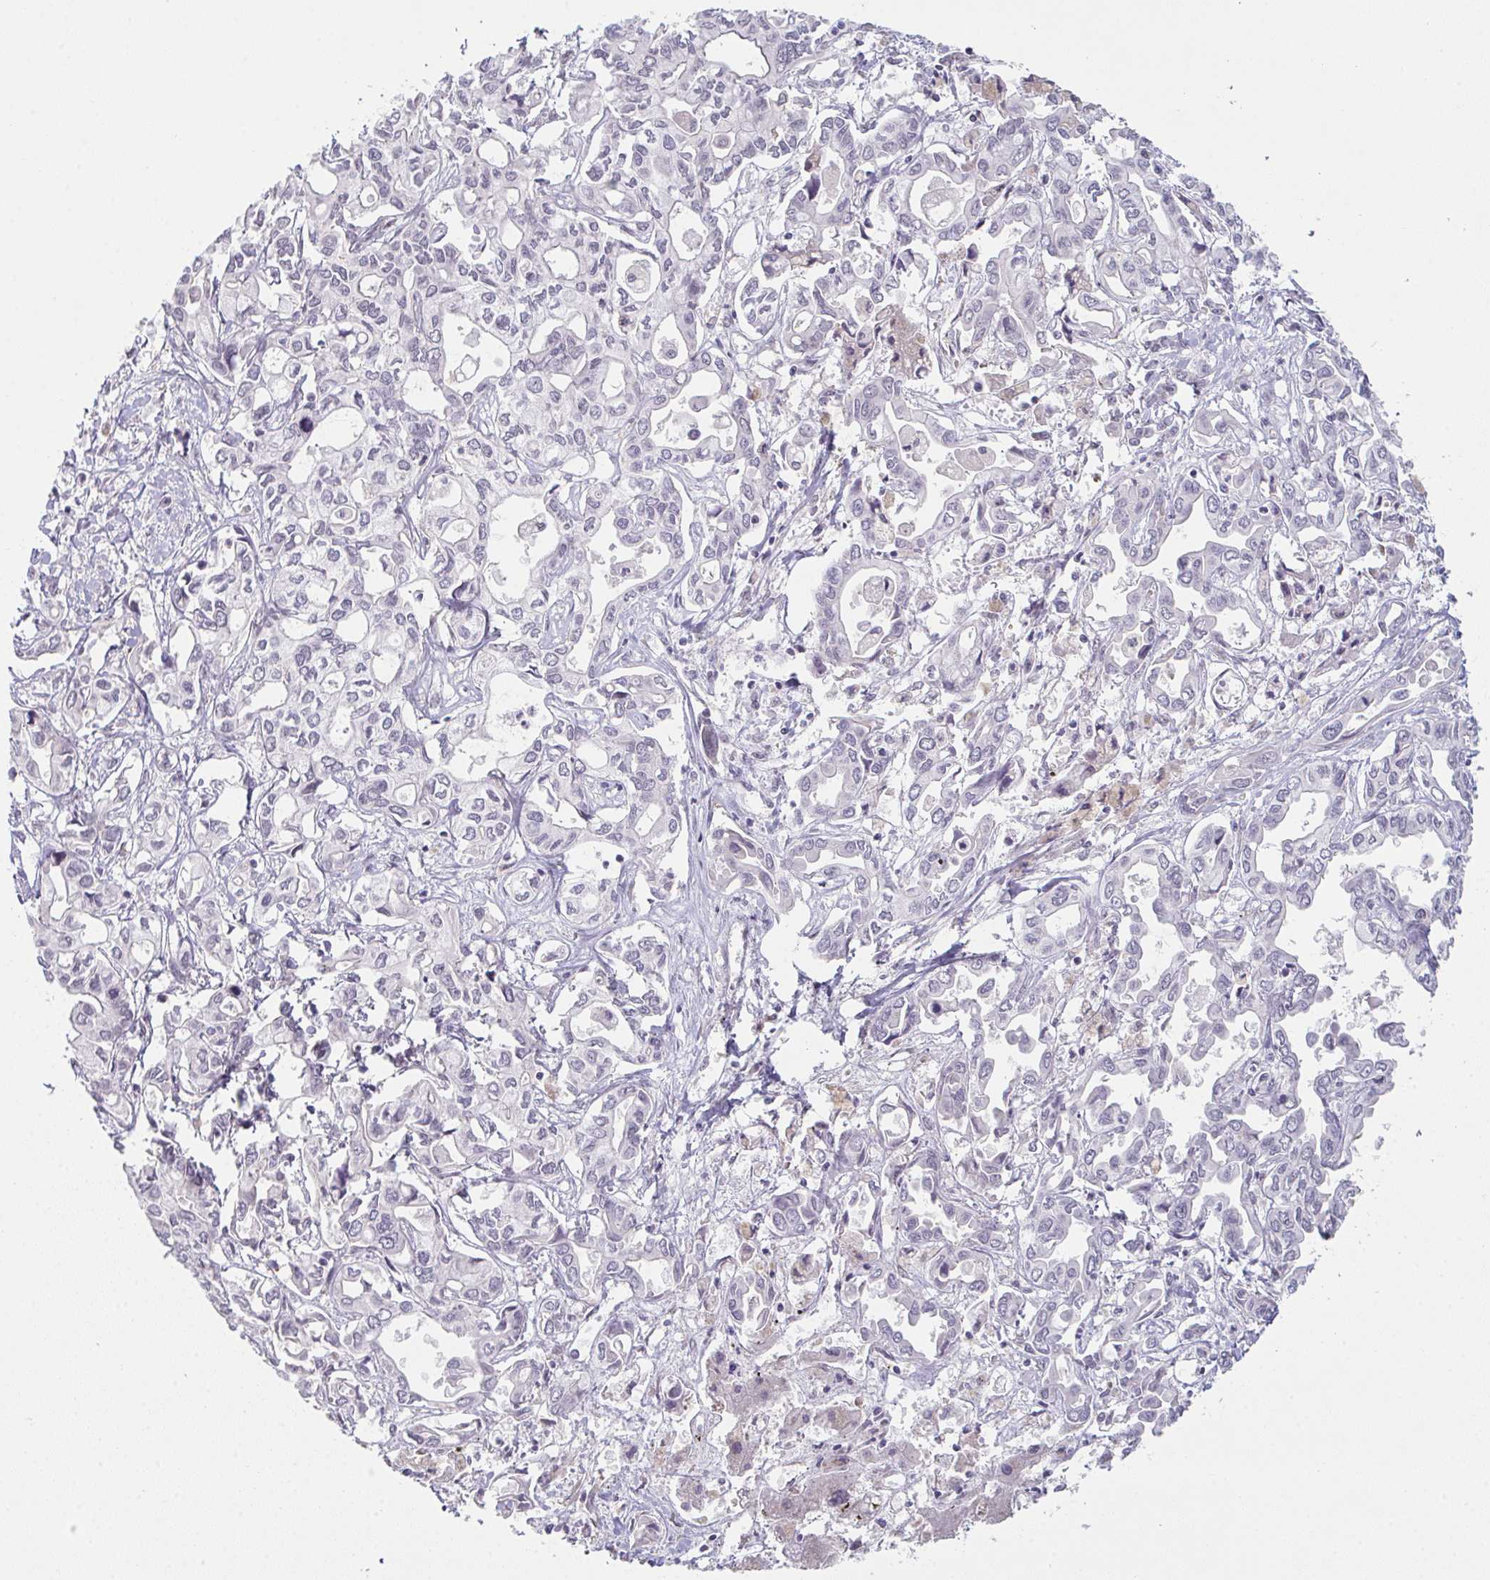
{"staining": {"intensity": "negative", "quantity": "none", "location": "none"}, "tissue": "liver cancer", "cell_type": "Tumor cells", "image_type": "cancer", "snomed": [{"axis": "morphology", "description": "Cholangiocarcinoma"}, {"axis": "topography", "description": "Liver"}], "caption": "The immunohistochemistry micrograph has no significant expression in tumor cells of liver cholangiocarcinoma tissue.", "gene": "ZNF214", "patient": {"sex": "female", "age": 64}}